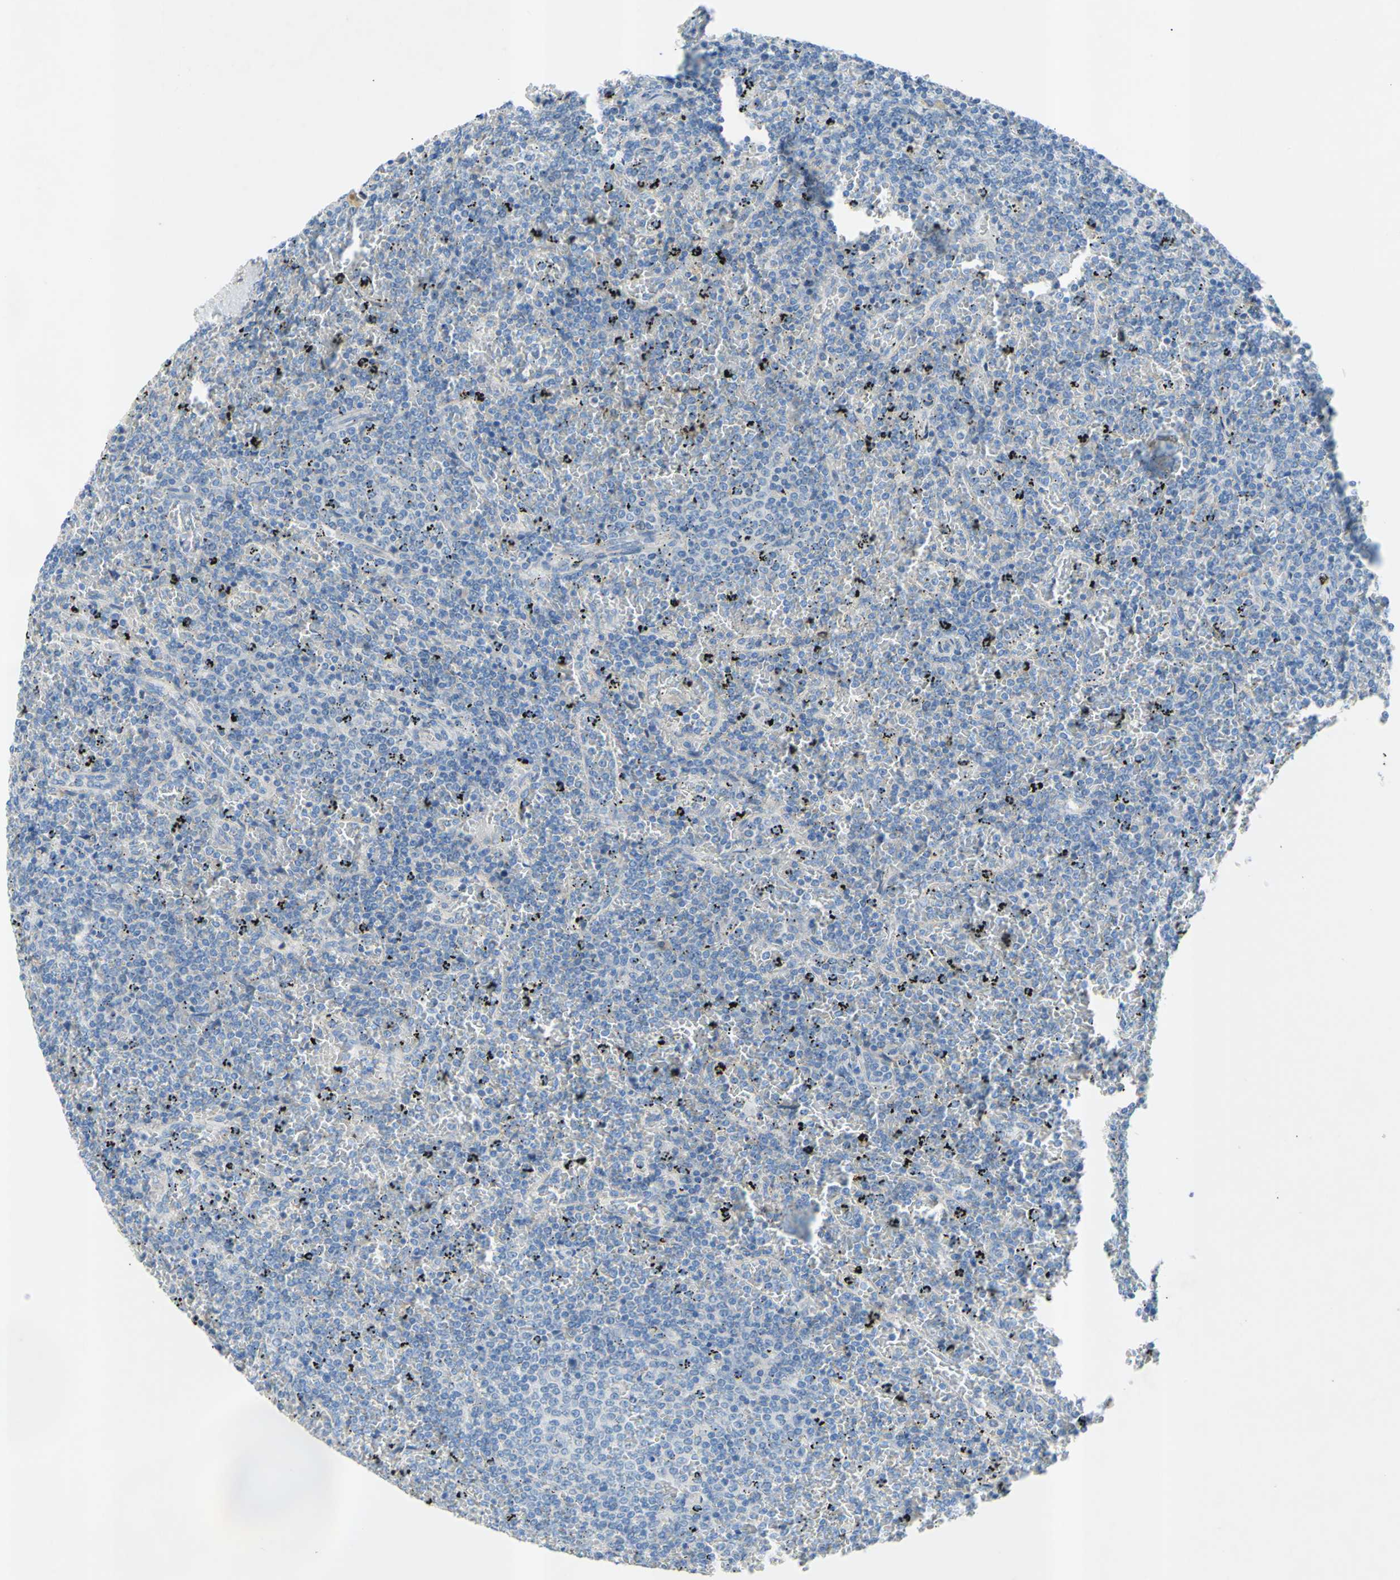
{"staining": {"intensity": "negative", "quantity": "none", "location": "none"}, "tissue": "lymphoma", "cell_type": "Tumor cells", "image_type": "cancer", "snomed": [{"axis": "morphology", "description": "Malignant lymphoma, non-Hodgkin's type, Low grade"}, {"axis": "topography", "description": "Spleen"}], "caption": "There is no significant staining in tumor cells of low-grade malignant lymphoma, non-Hodgkin's type.", "gene": "TMIGD2", "patient": {"sex": "female", "age": 77}}